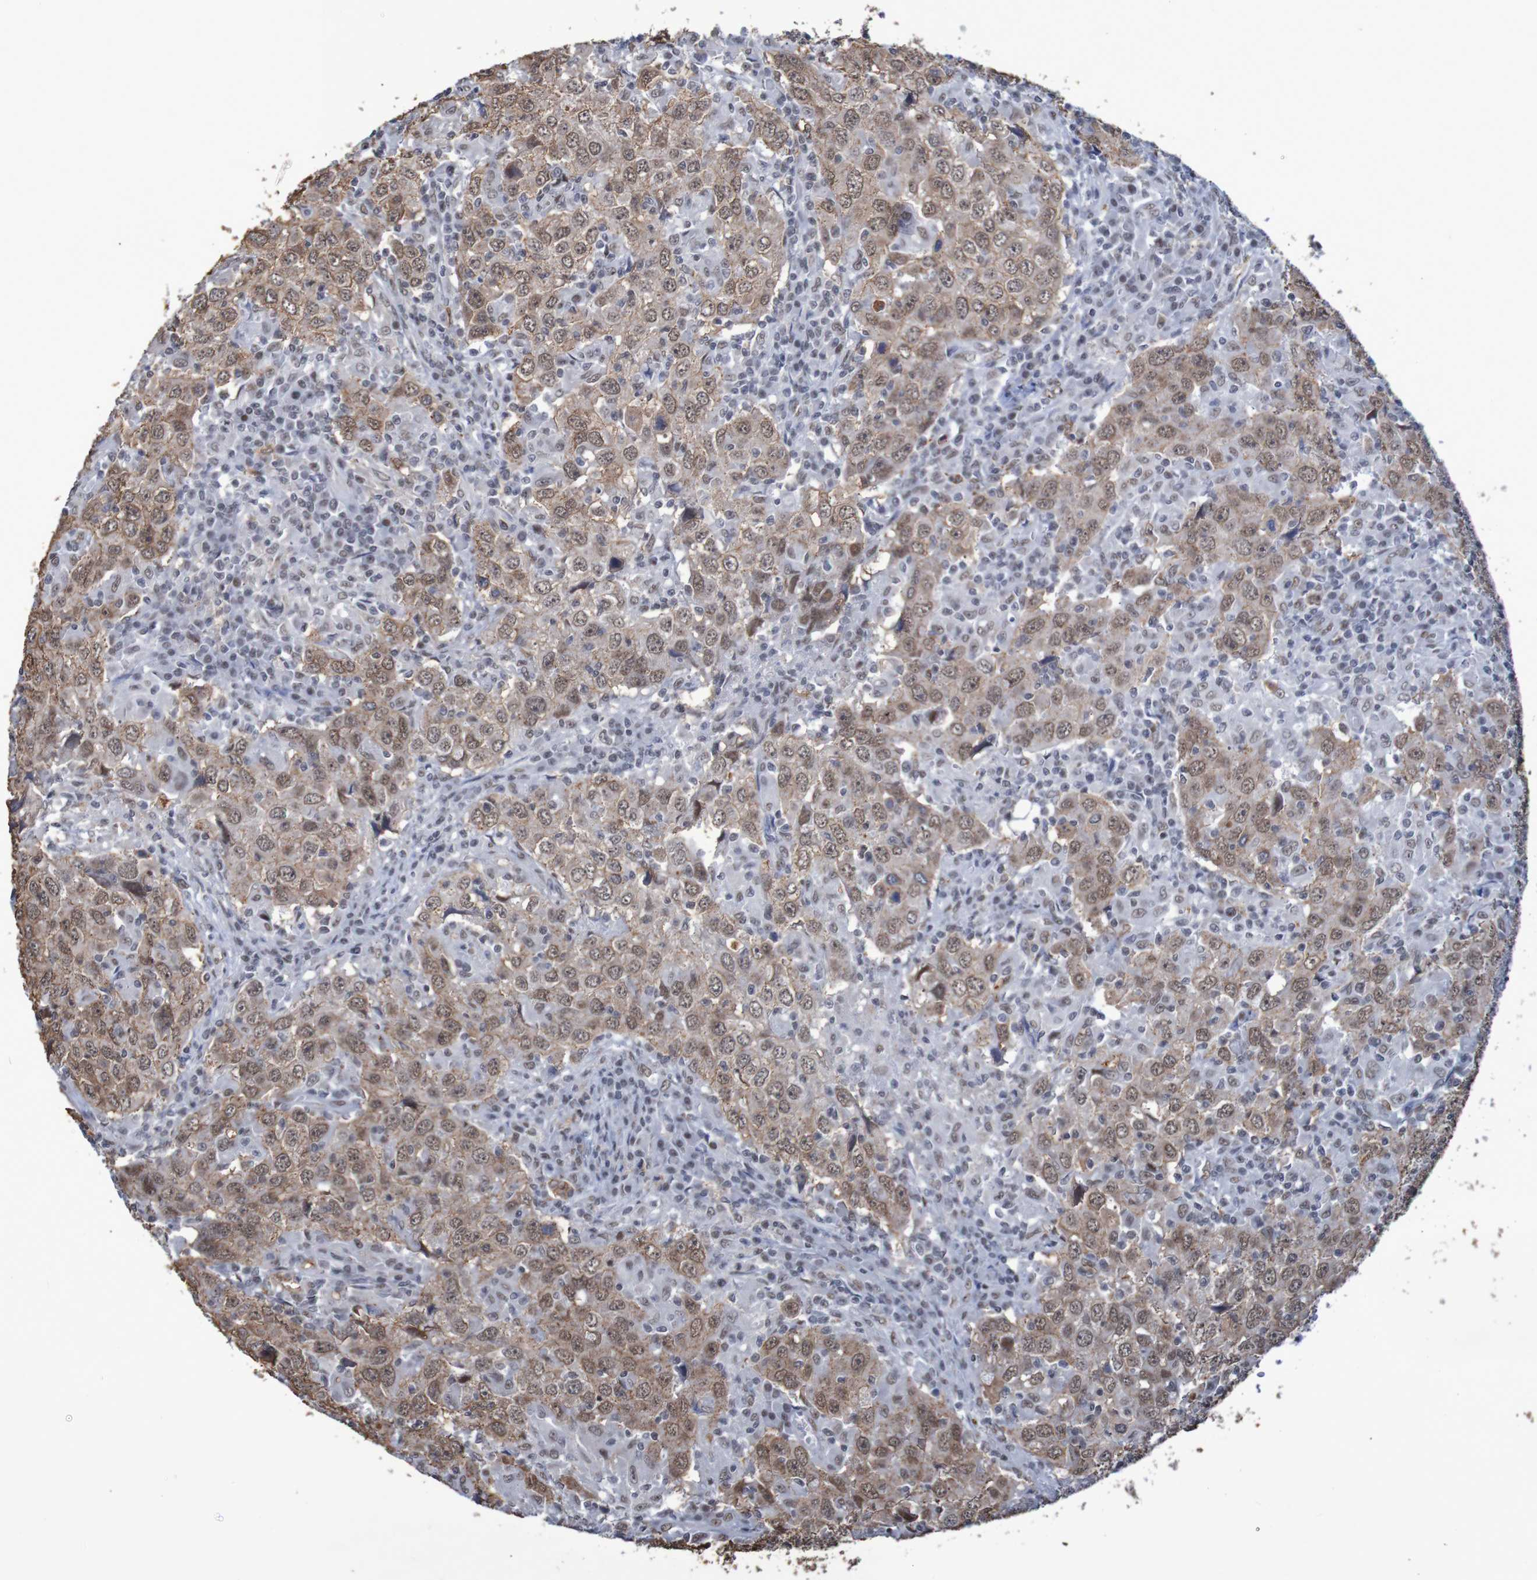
{"staining": {"intensity": "moderate", "quantity": ">75%", "location": "cytoplasmic/membranous,nuclear"}, "tissue": "head and neck cancer", "cell_type": "Tumor cells", "image_type": "cancer", "snomed": [{"axis": "morphology", "description": "Adenocarcinoma, NOS"}, {"axis": "topography", "description": "Salivary gland"}, {"axis": "topography", "description": "Head-Neck"}], "caption": "Tumor cells reveal medium levels of moderate cytoplasmic/membranous and nuclear positivity in about >75% of cells in human head and neck cancer (adenocarcinoma).", "gene": "MRTFB", "patient": {"sex": "female", "age": 65}}